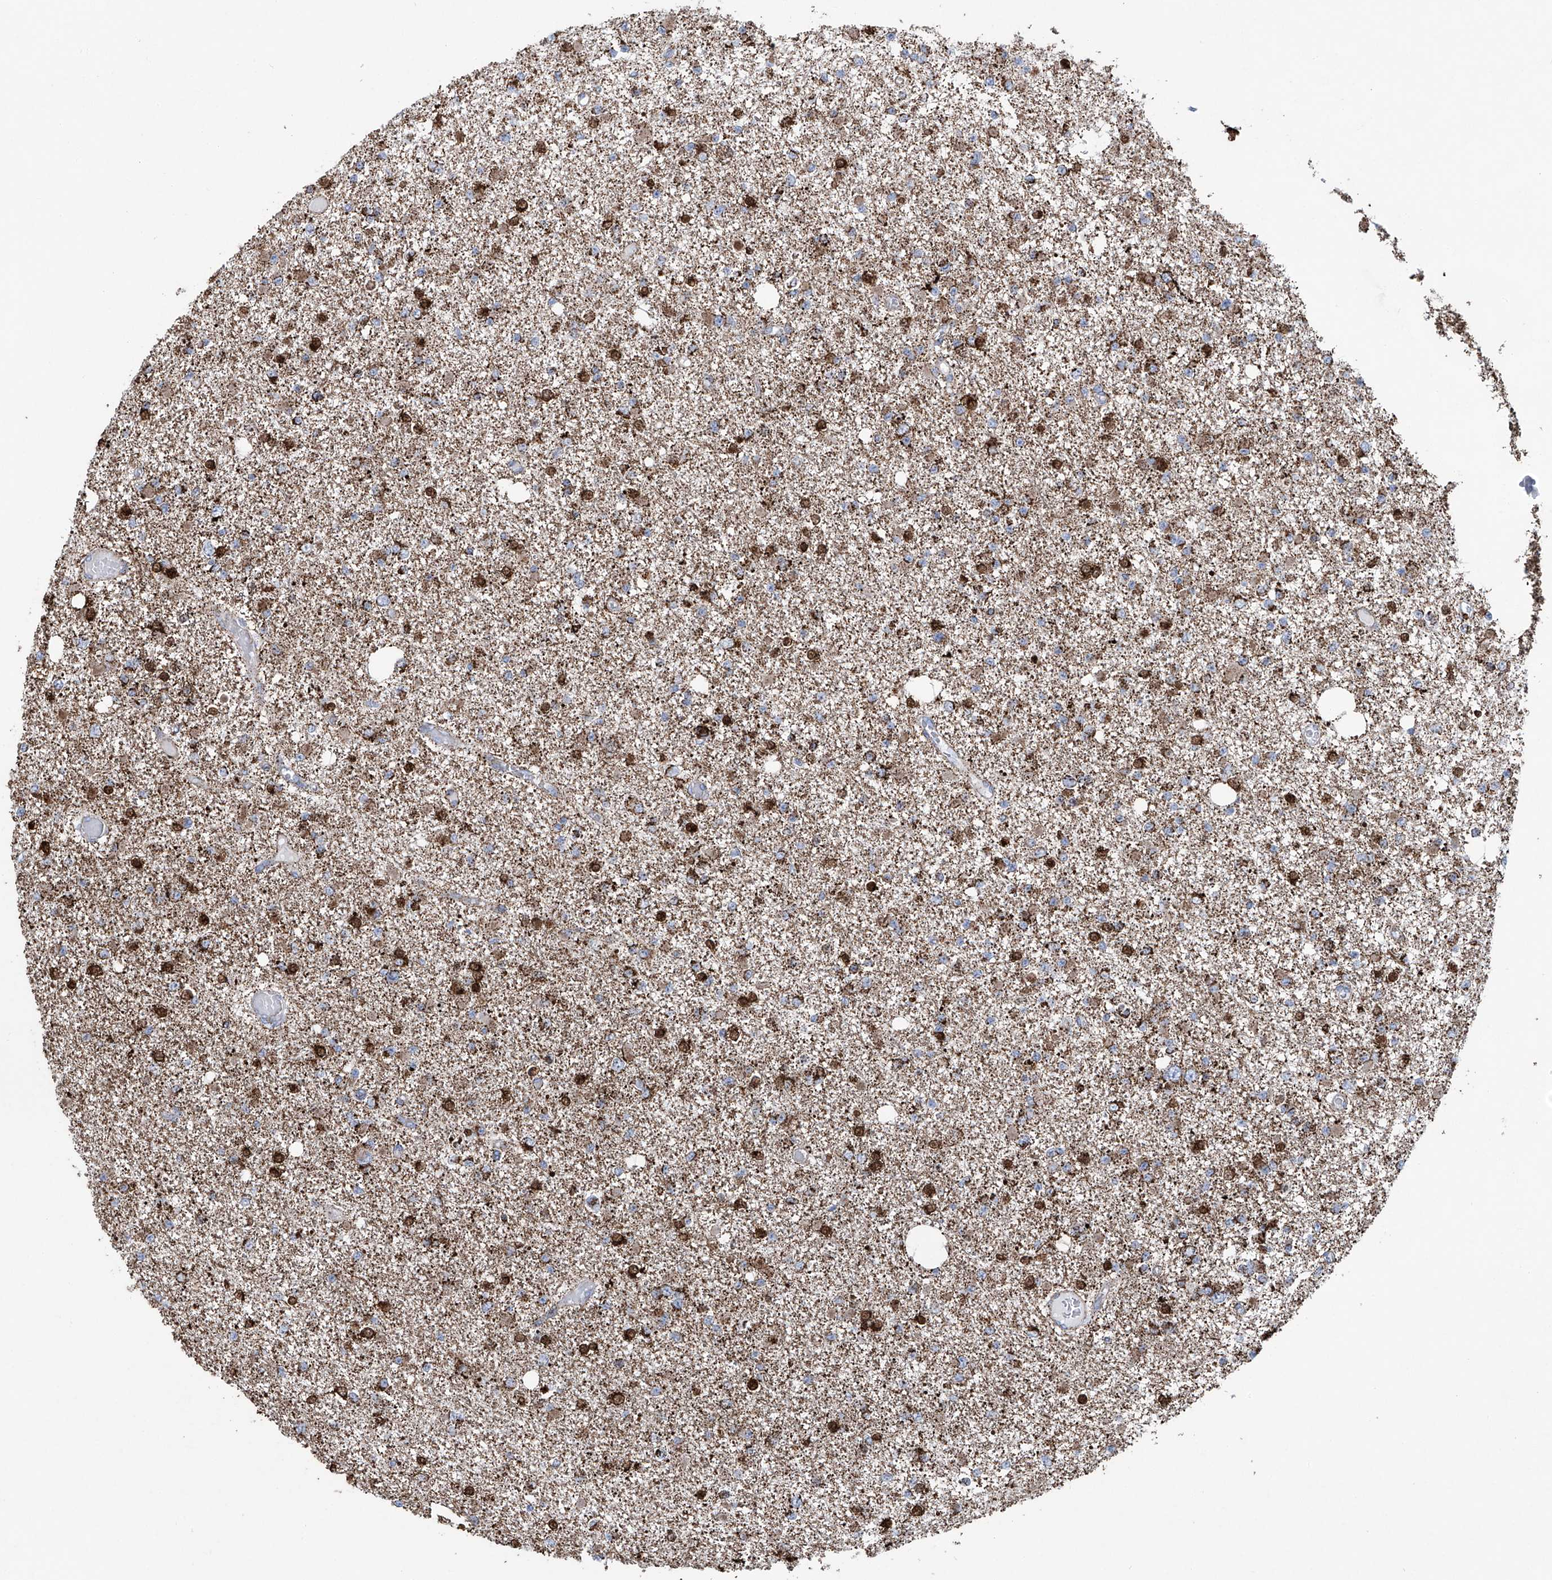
{"staining": {"intensity": "moderate", "quantity": "25%-75%", "location": "cytoplasmic/membranous"}, "tissue": "glioma", "cell_type": "Tumor cells", "image_type": "cancer", "snomed": [{"axis": "morphology", "description": "Glioma, malignant, Low grade"}, {"axis": "topography", "description": "Brain"}], "caption": "The micrograph exhibits a brown stain indicating the presence of a protein in the cytoplasmic/membranous of tumor cells in malignant low-grade glioma.", "gene": "ALDH6A1", "patient": {"sex": "female", "age": 22}}